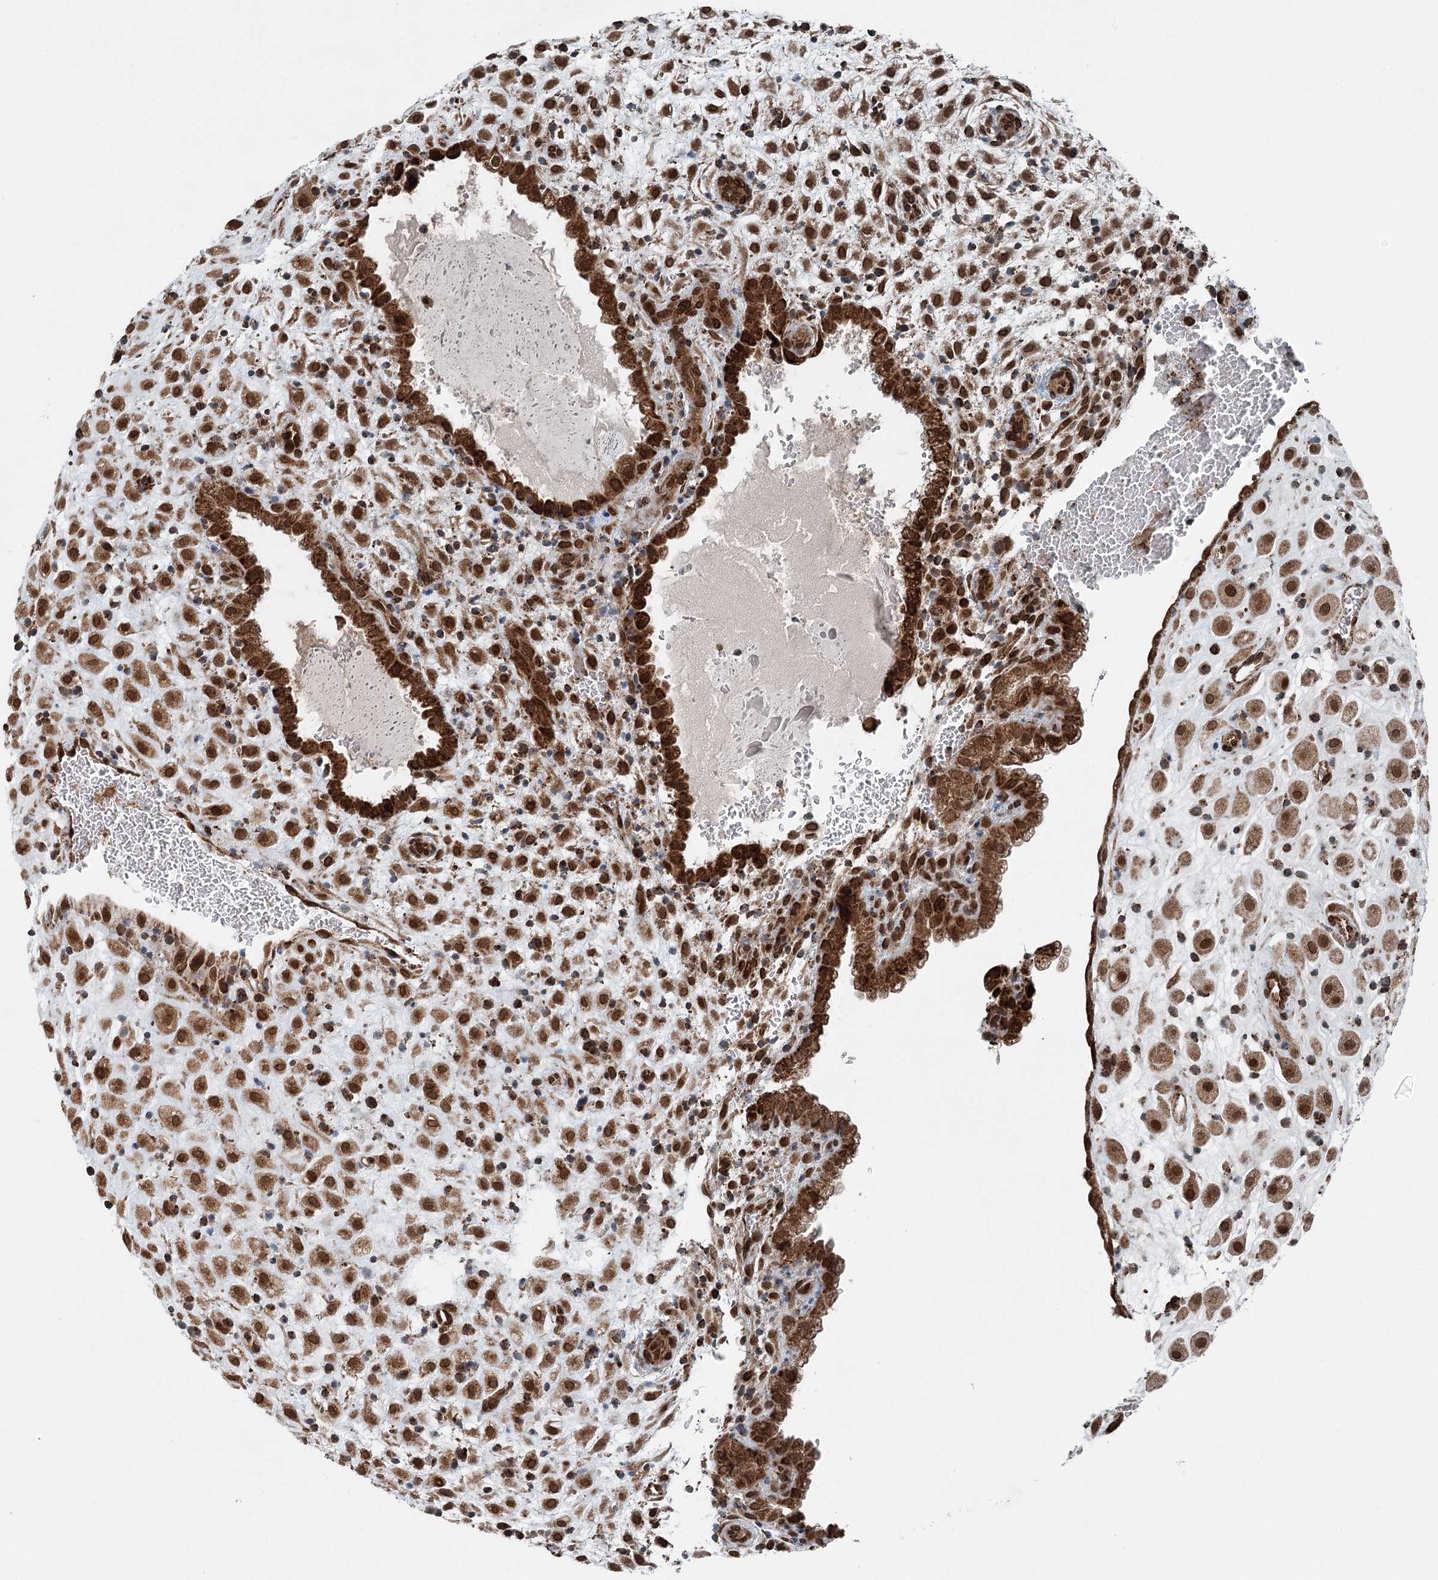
{"staining": {"intensity": "strong", "quantity": ">75%", "location": "cytoplasmic/membranous,nuclear"}, "tissue": "placenta", "cell_type": "Decidual cells", "image_type": "normal", "snomed": [{"axis": "morphology", "description": "Normal tissue, NOS"}, {"axis": "topography", "description": "Placenta"}], "caption": "A high-resolution photomicrograph shows IHC staining of normal placenta, which reveals strong cytoplasmic/membranous,nuclear staining in approximately >75% of decidual cells. (brown staining indicates protein expression, while blue staining denotes nuclei).", "gene": "BCKDHA", "patient": {"sex": "female", "age": 35}}